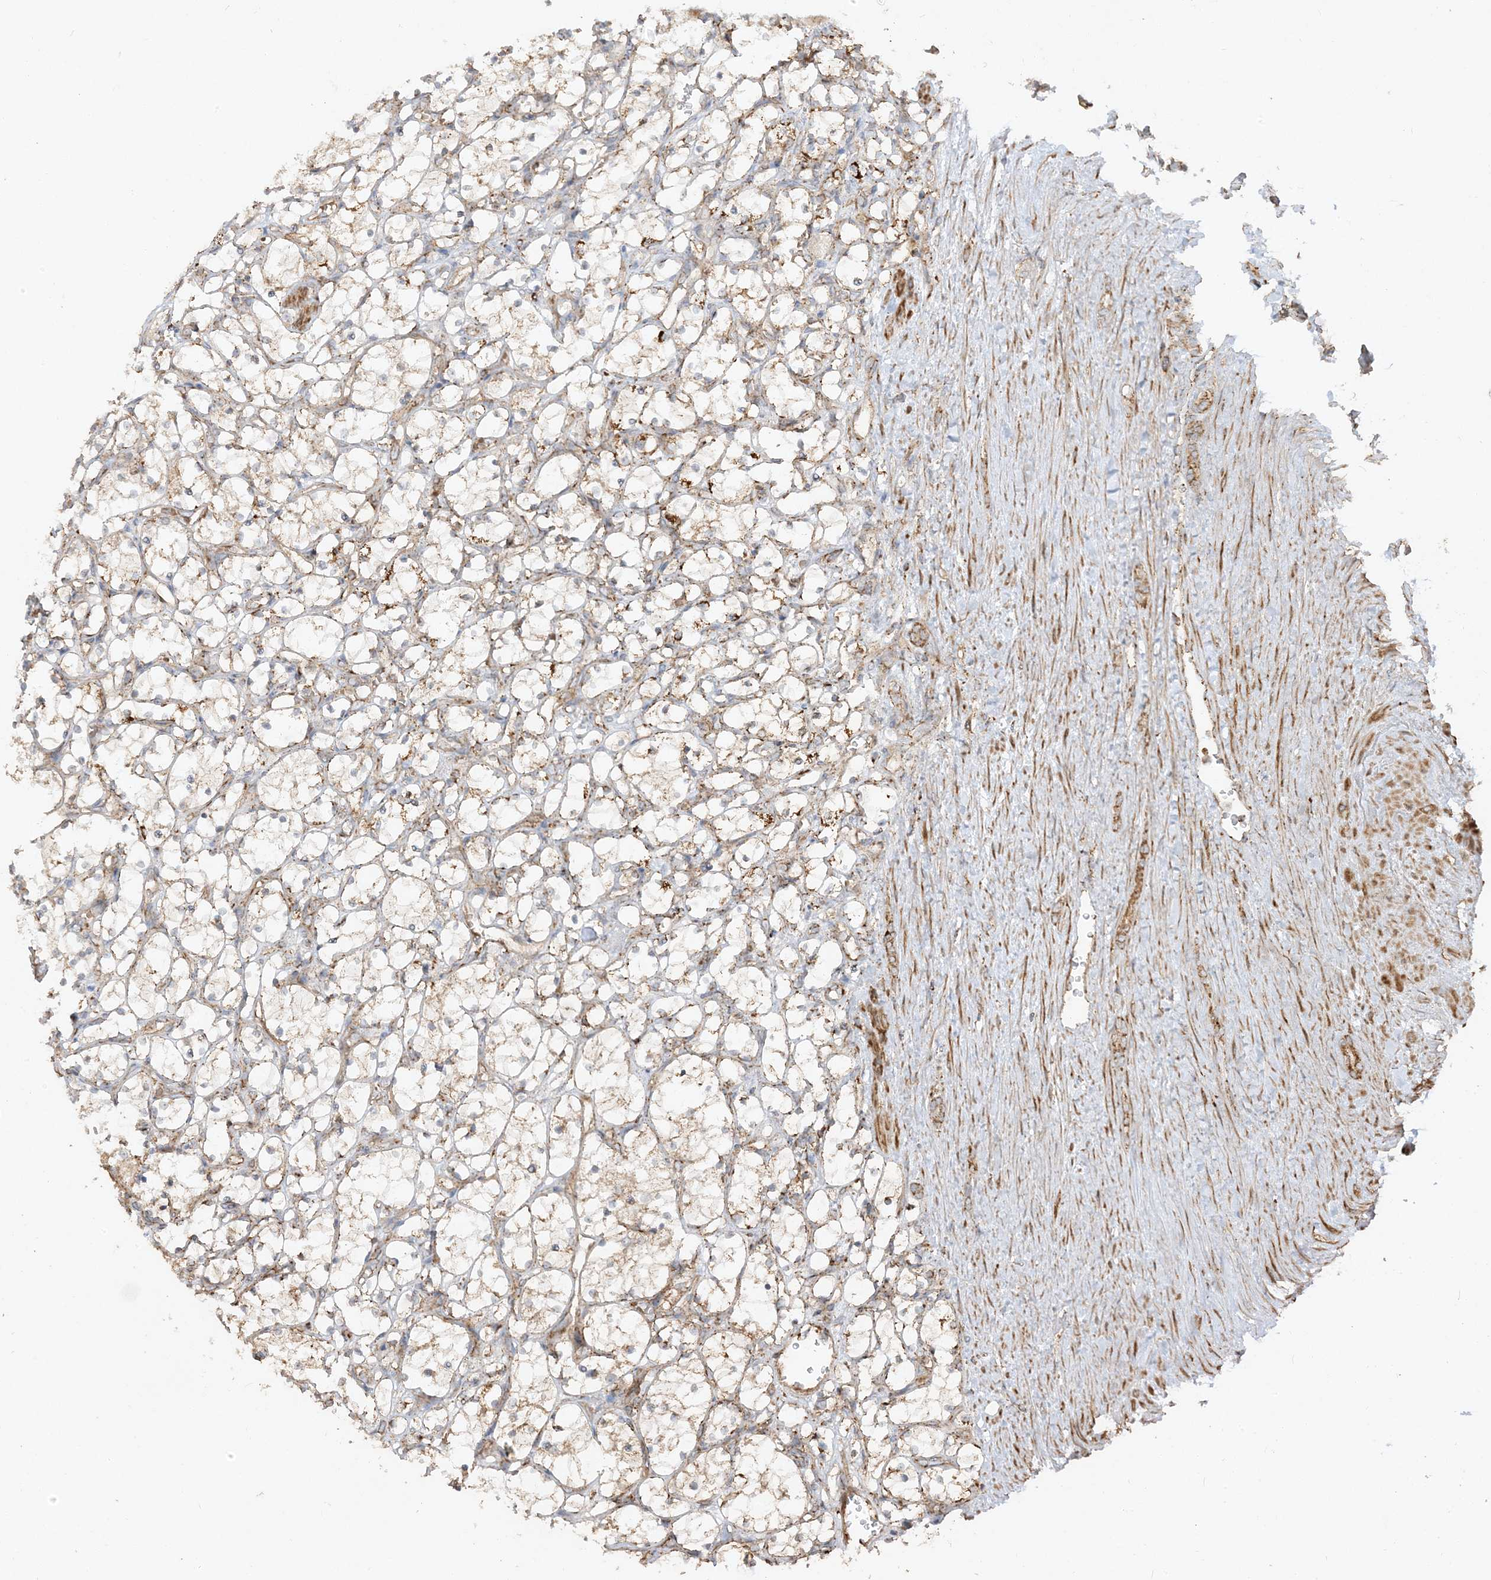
{"staining": {"intensity": "weak", "quantity": "25%-75%", "location": "cytoplasmic/membranous"}, "tissue": "renal cancer", "cell_type": "Tumor cells", "image_type": "cancer", "snomed": [{"axis": "morphology", "description": "Adenocarcinoma, NOS"}, {"axis": "topography", "description": "Kidney"}], "caption": "There is low levels of weak cytoplasmic/membranous positivity in tumor cells of renal cancer, as demonstrated by immunohistochemical staining (brown color).", "gene": "AARS2", "patient": {"sex": "female", "age": 69}}